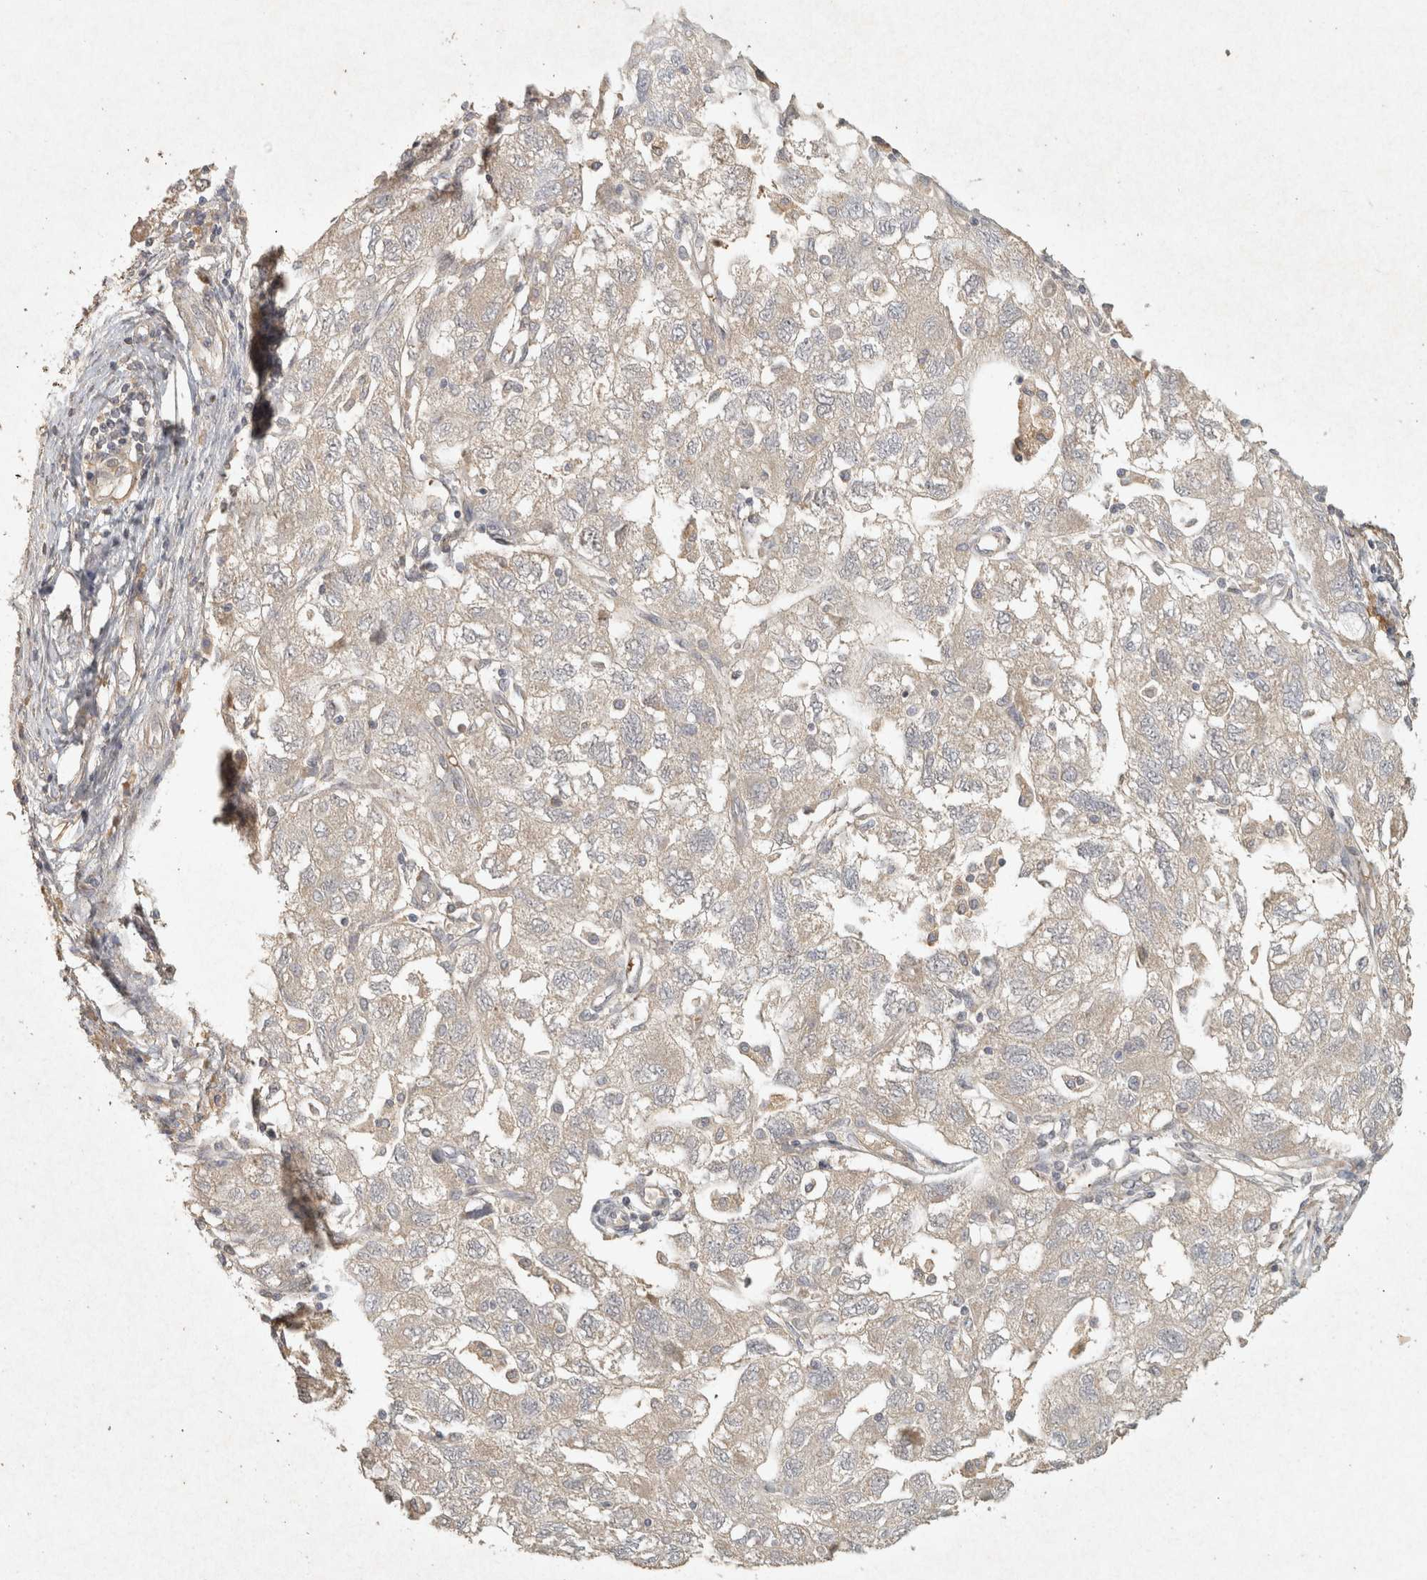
{"staining": {"intensity": "weak", "quantity": "<25%", "location": "cytoplasmic/membranous"}, "tissue": "ovarian cancer", "cell_type": "Tumor cells", "image_type": "cancer", "snomed": [{"axis": "morphology", "description": "Carcinoma, NOS"}, {"axis": "morphology", "description": "Cystadenocarcinoma, serous, NOS"}, {"axis": "topography", "description": "Ovary"}], "caption": "IHC histopathology image of neoplastic tissue: ovarian carcinoma stained with DAB (3,3'-diaminobenzidine) displays no significant protein positivity in tumor cells.", "gene": "OSTN", "patient": {"sex": "female", "age": 69}}